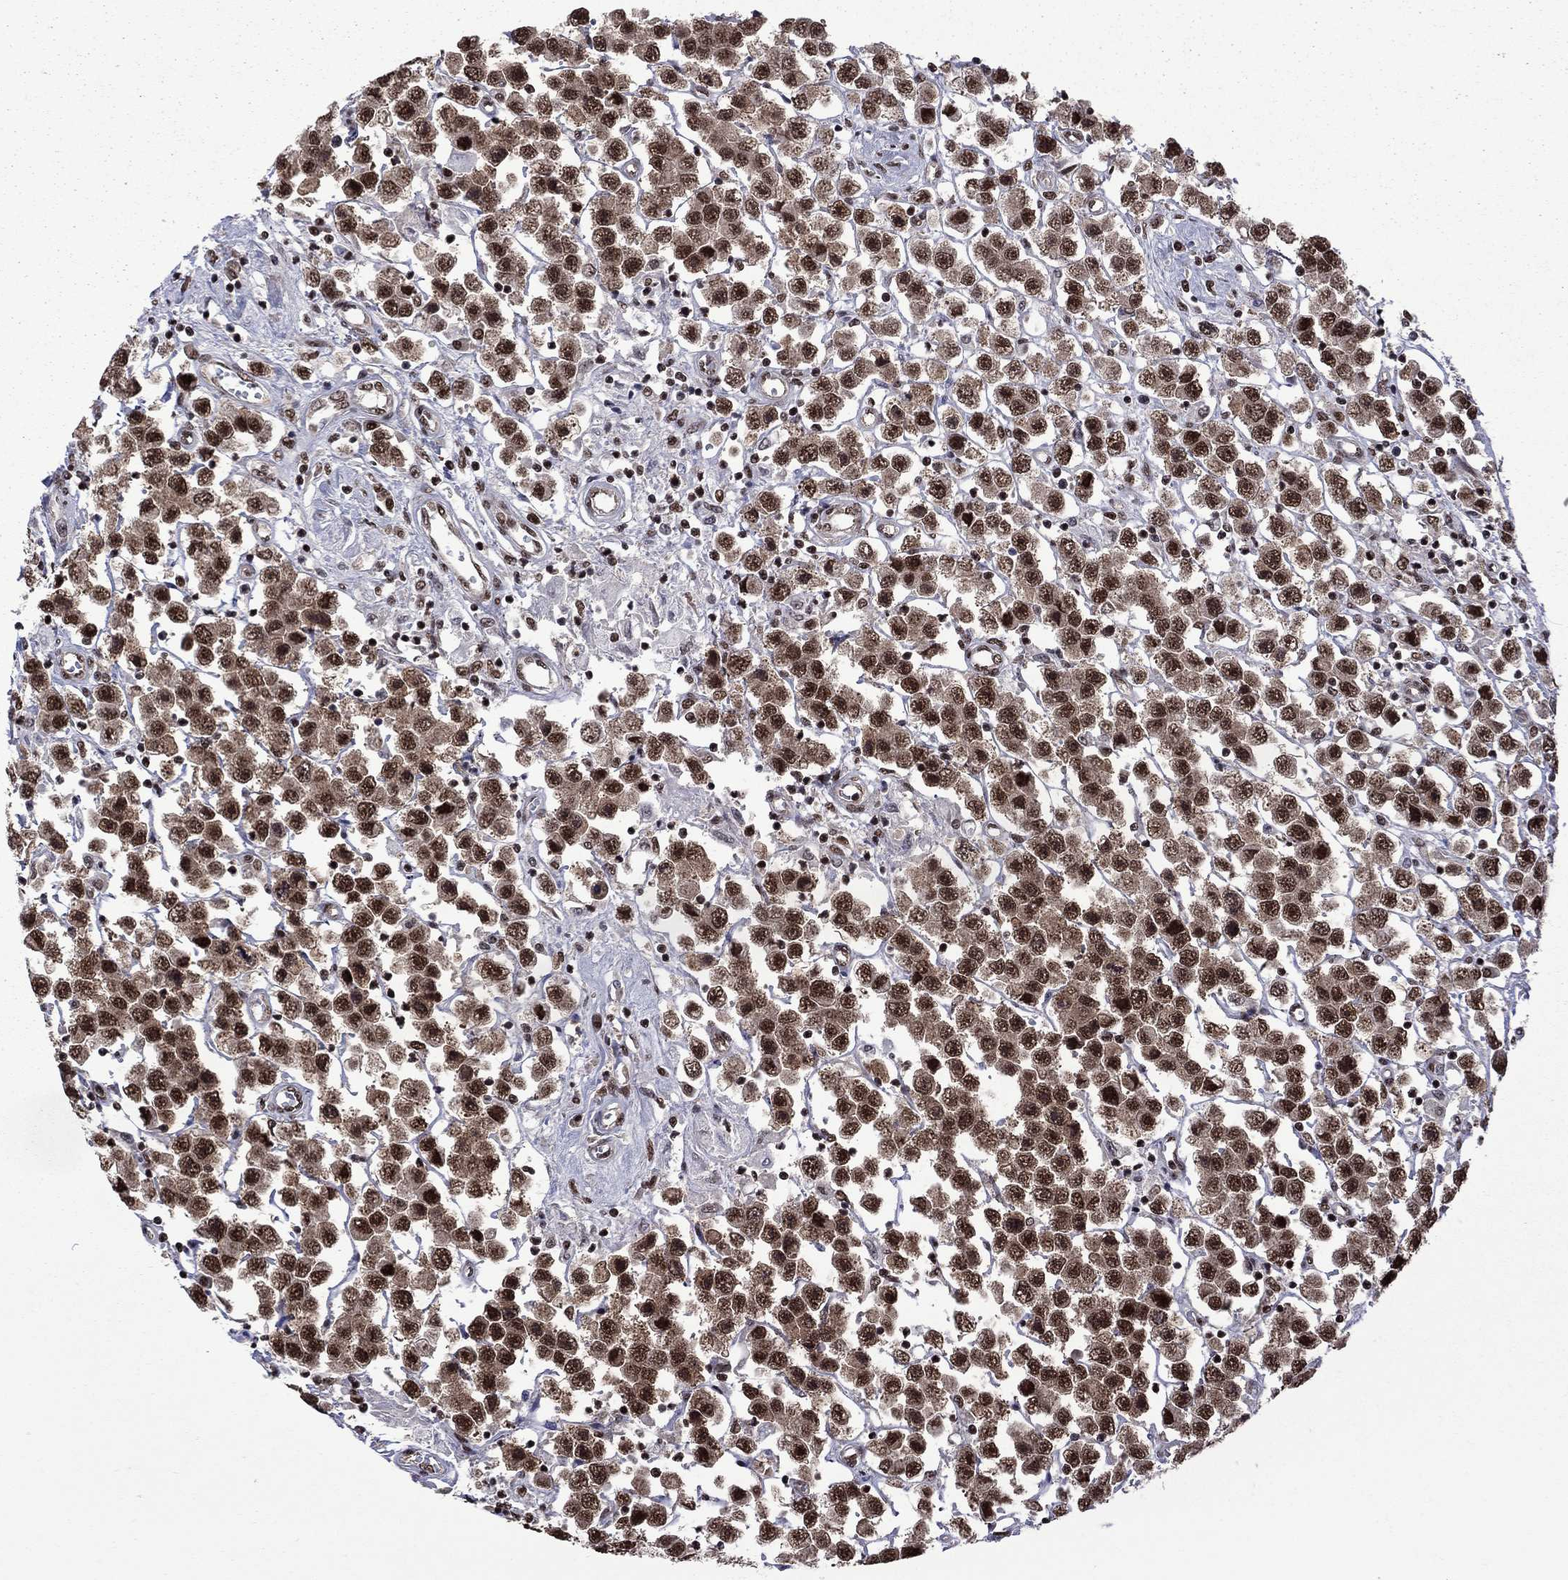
{"staining": {"intensity": "strong", "quantity": ">75%", "location": "nuclear"}, "tissue": "testis cancer", "cell_type": "Tumor cells", "image_type": "cancer", "snomed": [{"axis": "morphology", "description": "Seminoma, NOS"}, {"axis": "topography", "description": "Testis"}], "caption": "Immunohistochemistry (IHC) image of testis cancer (seminoma) stained for a protein (brown), which displays high levels of strong nuclear positivity in approximately >75% of tumor cells.", "gene": "MED25", "patient": {"sex": "male", "age": 45}}